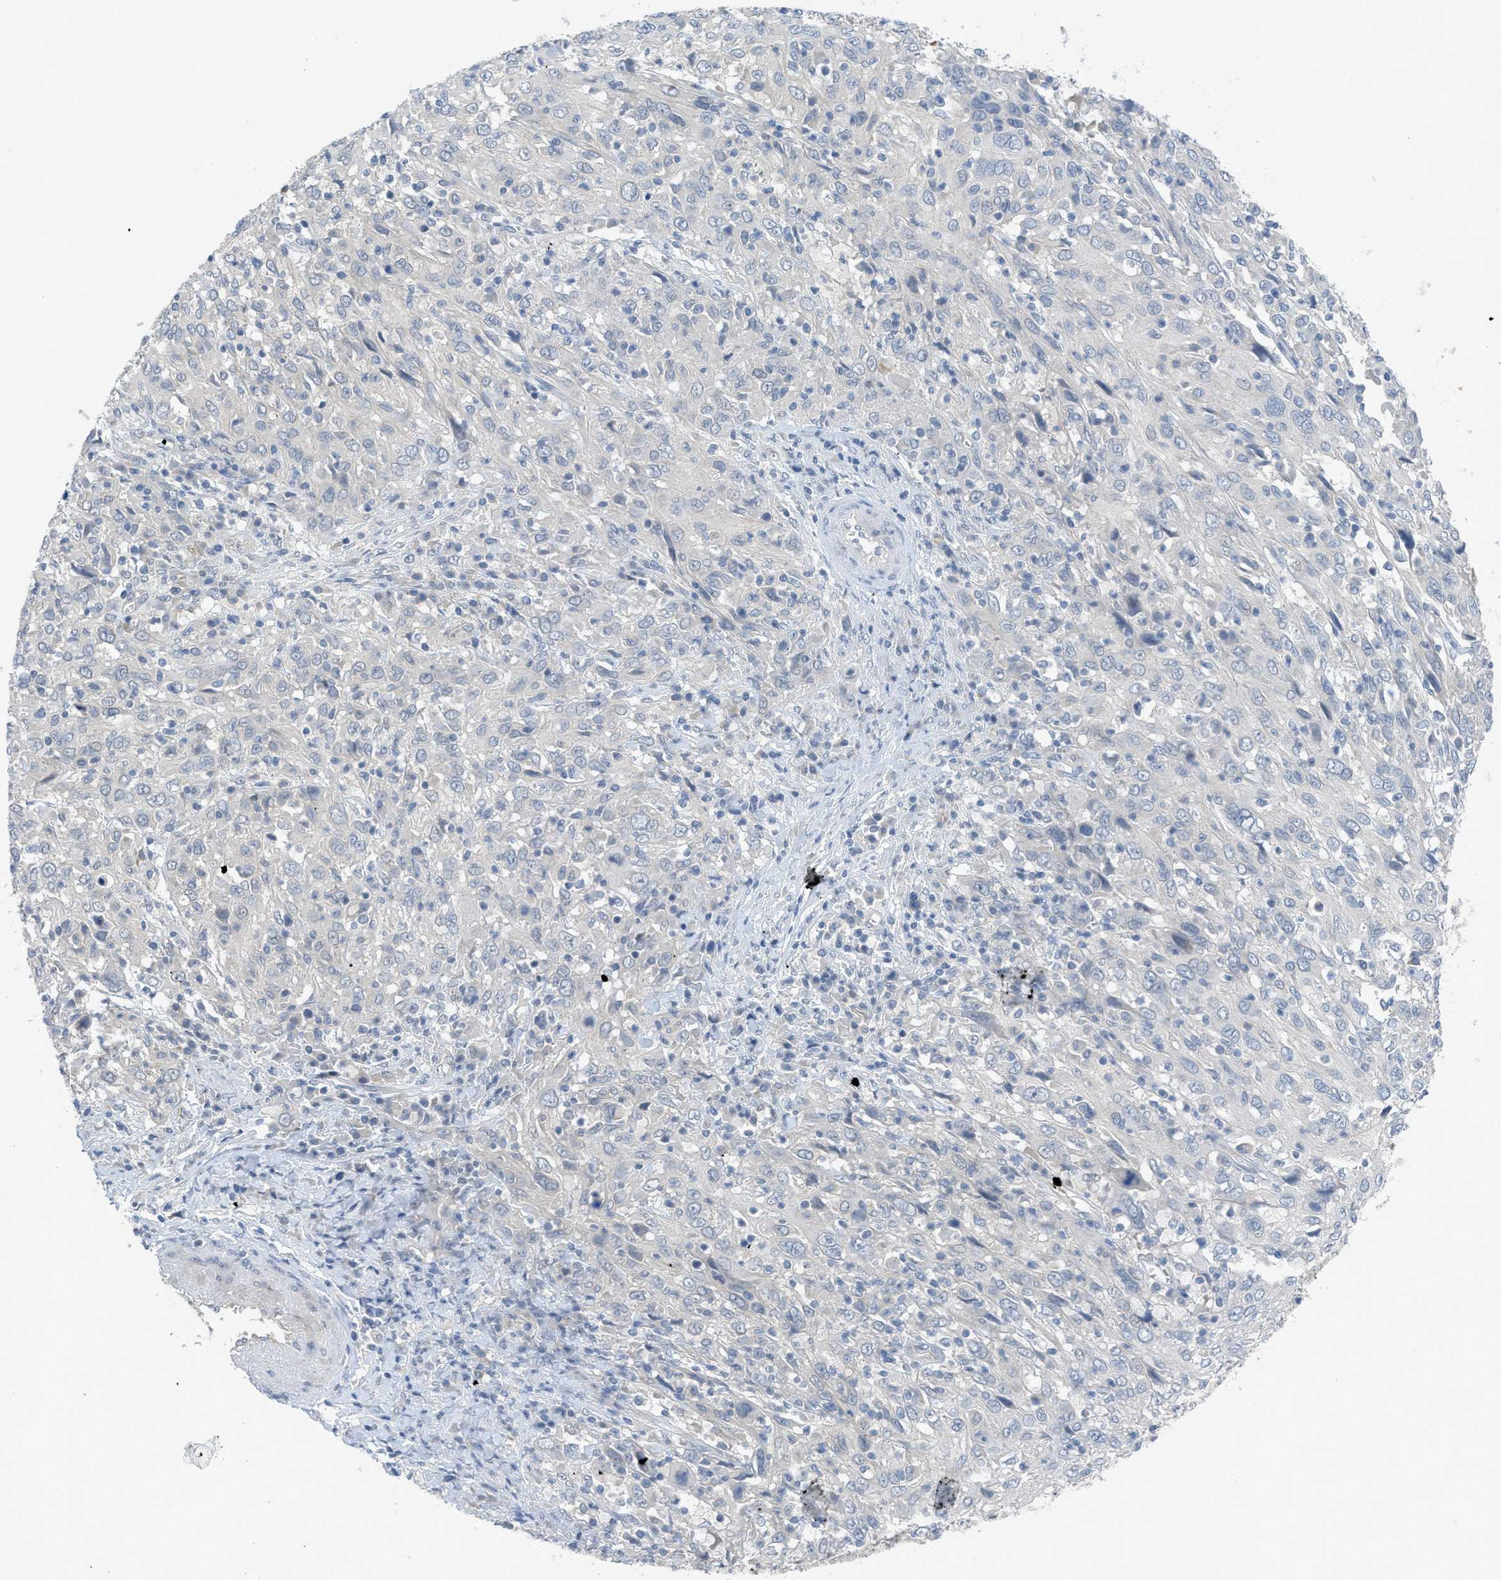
{"staining": {"intensity": "negative", "quantity": "none", "location": "none"}, "tissue": "cervical cancer", "cell_type": "Tumor cells", "image_type": "cancer", "snomed": [{"axis": "morphology", "description": "Squamous cell carcinoma, NOS"}, {"axis": "topography", "description": "Cervix"}], "caption": "Human cervical cancer stained for a protein using IHC exhibits no staining in tumor cells.", "gene": "TNFAIP1", "patient": {"sex": "female", "age": 46}}